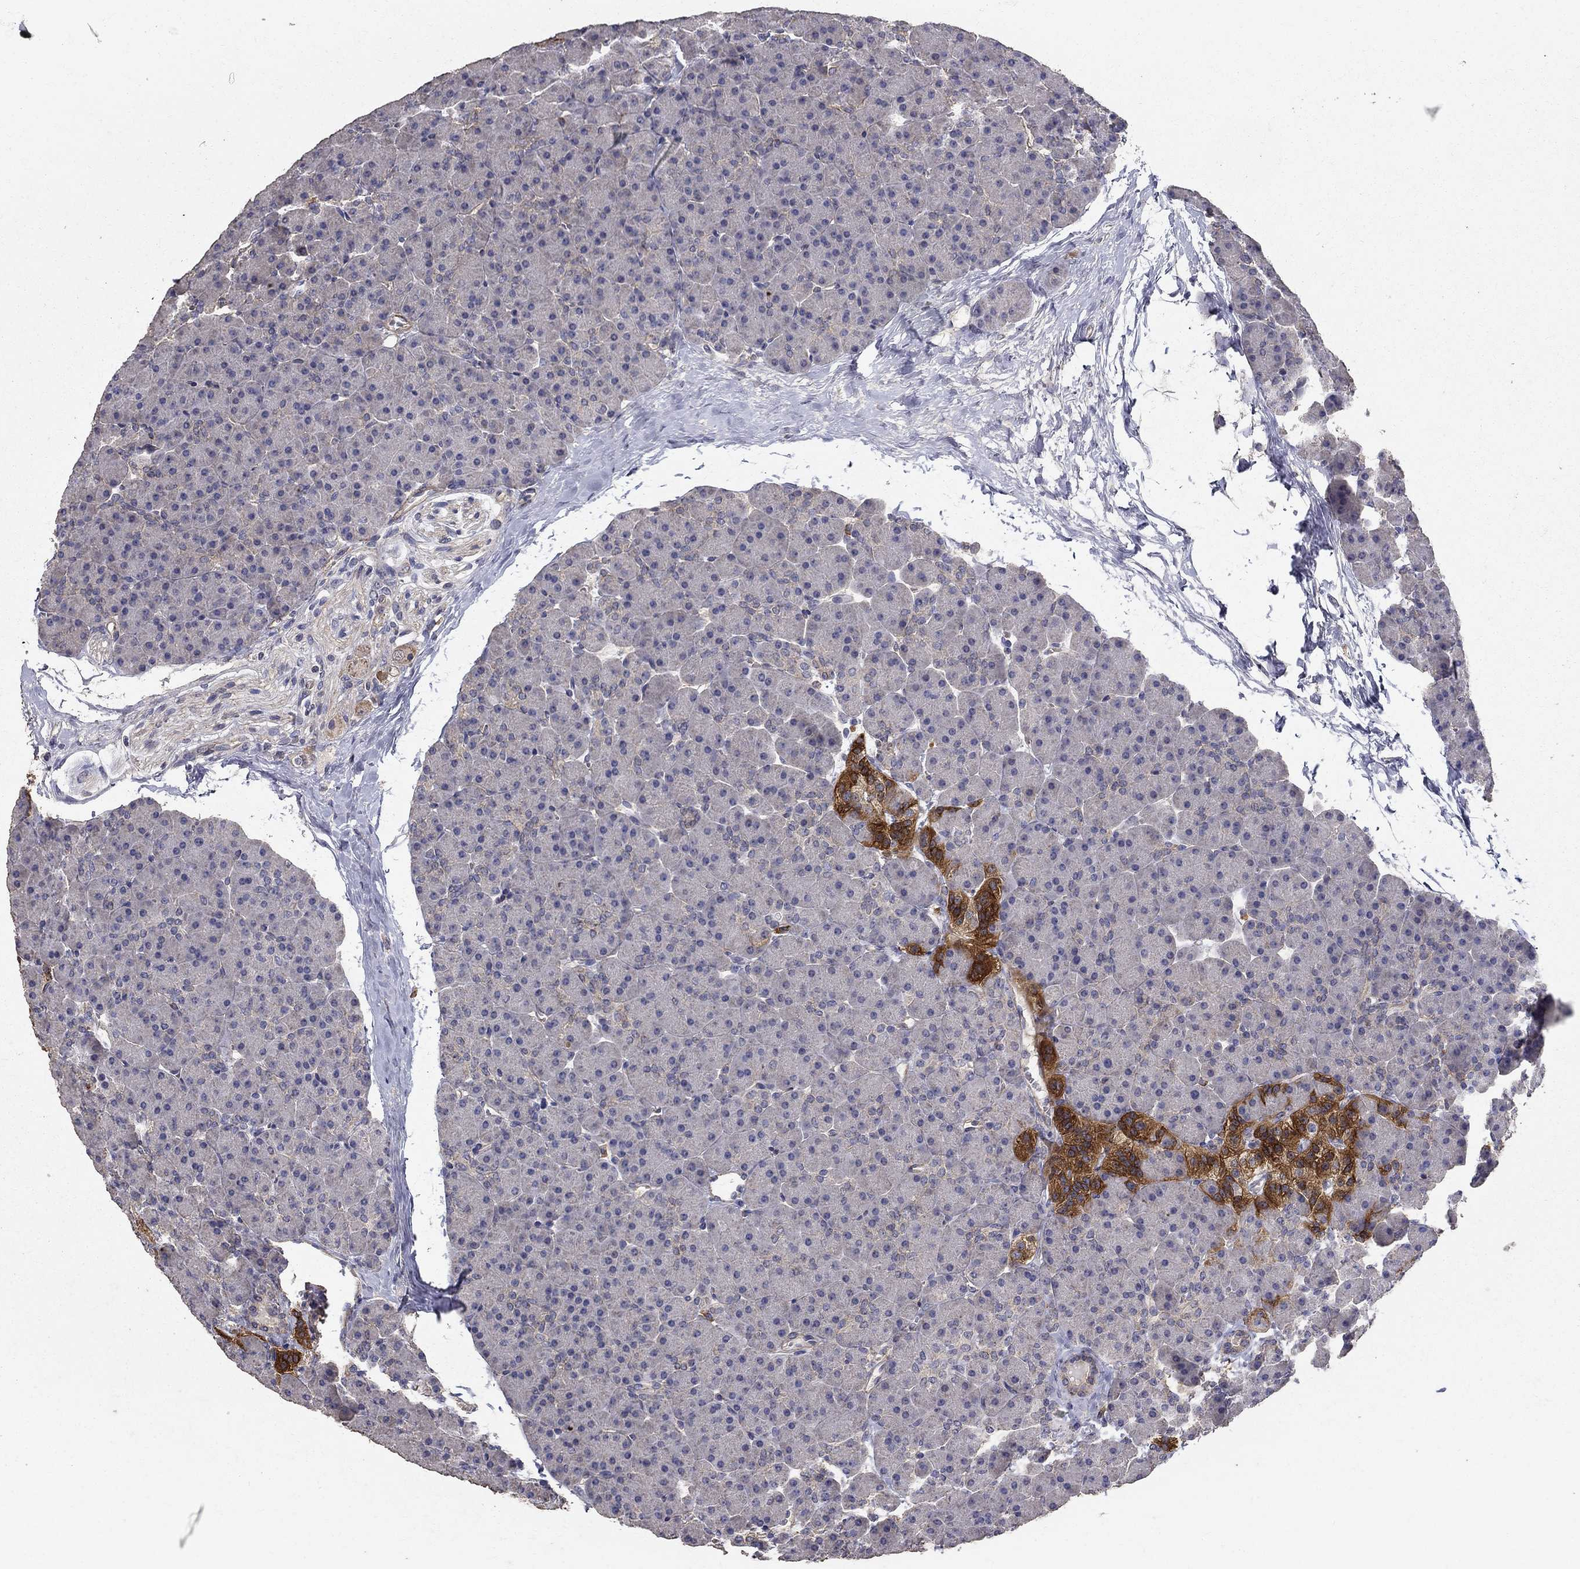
{"staining": {"intensity": "strong", "quantity": "<25%", "location": "cytoplasmic/membranous"}, "tissue": "pancreas", "cell_type": "Exocrine glandular cells", "image_type": "normal", "snomed": [{"axis": "morphology", "description": "Normal tissue, NOS"}, {"axis": "topography", "description": "Pancreas"}], "caption": "Pancreas stained for a protein reveals strong cytoplasmic/membranous positivity in exocrine glandular cells. (IHC, brightfield microscopy, high magnification).", "gene": "MPP2", "patient": {"sex": "female", "age": 44}}